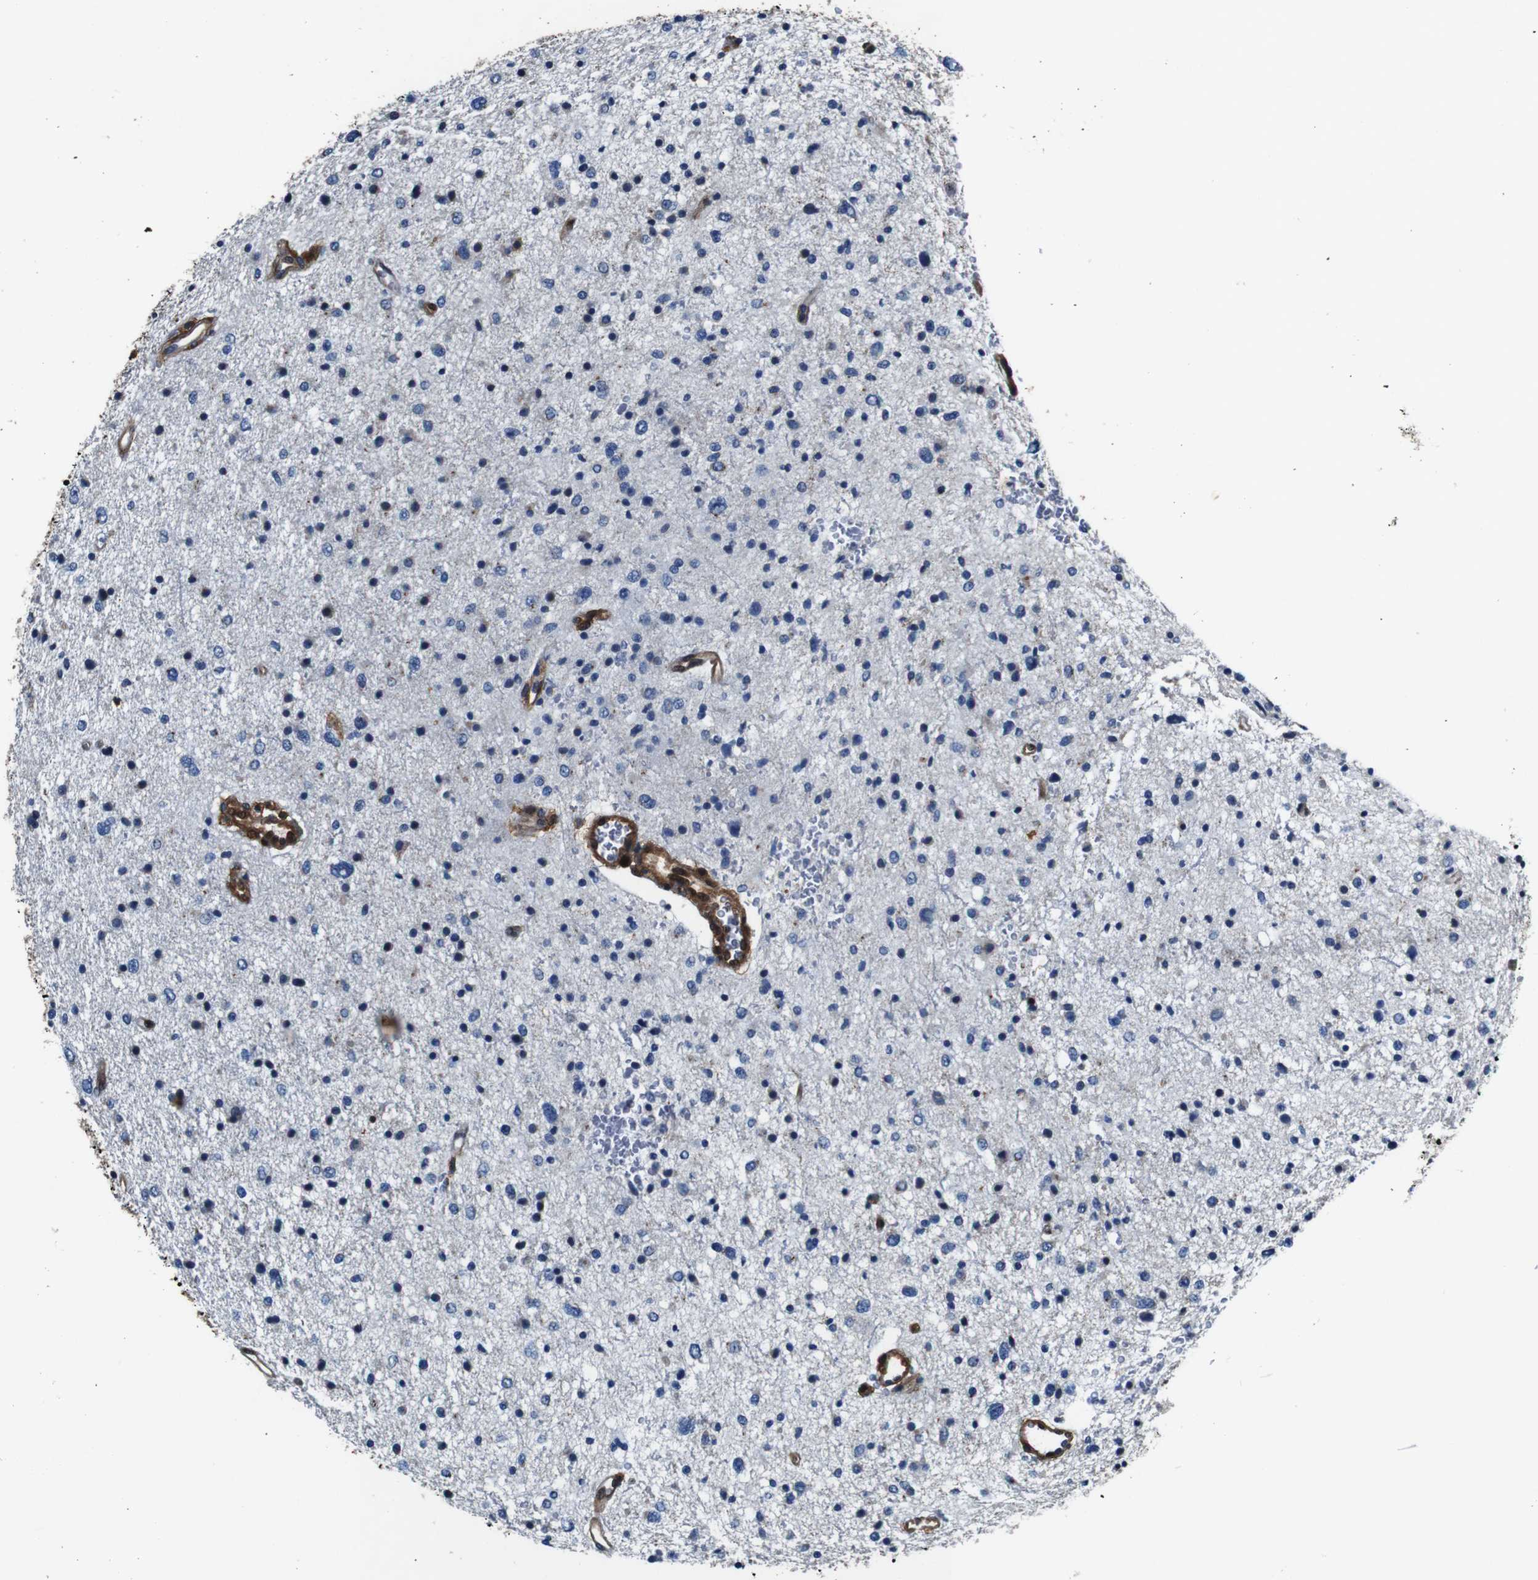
{"staining": {"intensity": "negative", "quantity": "none", "location": "none"}, "tissue": "glioma", "cell_type": "Tumor cells", "image_type": "cancer", "snomed": [{"axis": "morphology", "description": "Glioma, malignant, Low grade"}, {"axis": "topography", "description": "Brain"}], "caption": "DAB immunohistochemical staining of human glioma exhibits no significant expression in tumor cells. (Stains: DAB immunohistochemistry with hematoxylin counter stain, Microscopy: brightfield microscopy at high magnification).", "gene": "ANXA1", "patient": {"sex": "female", "age": 37}}